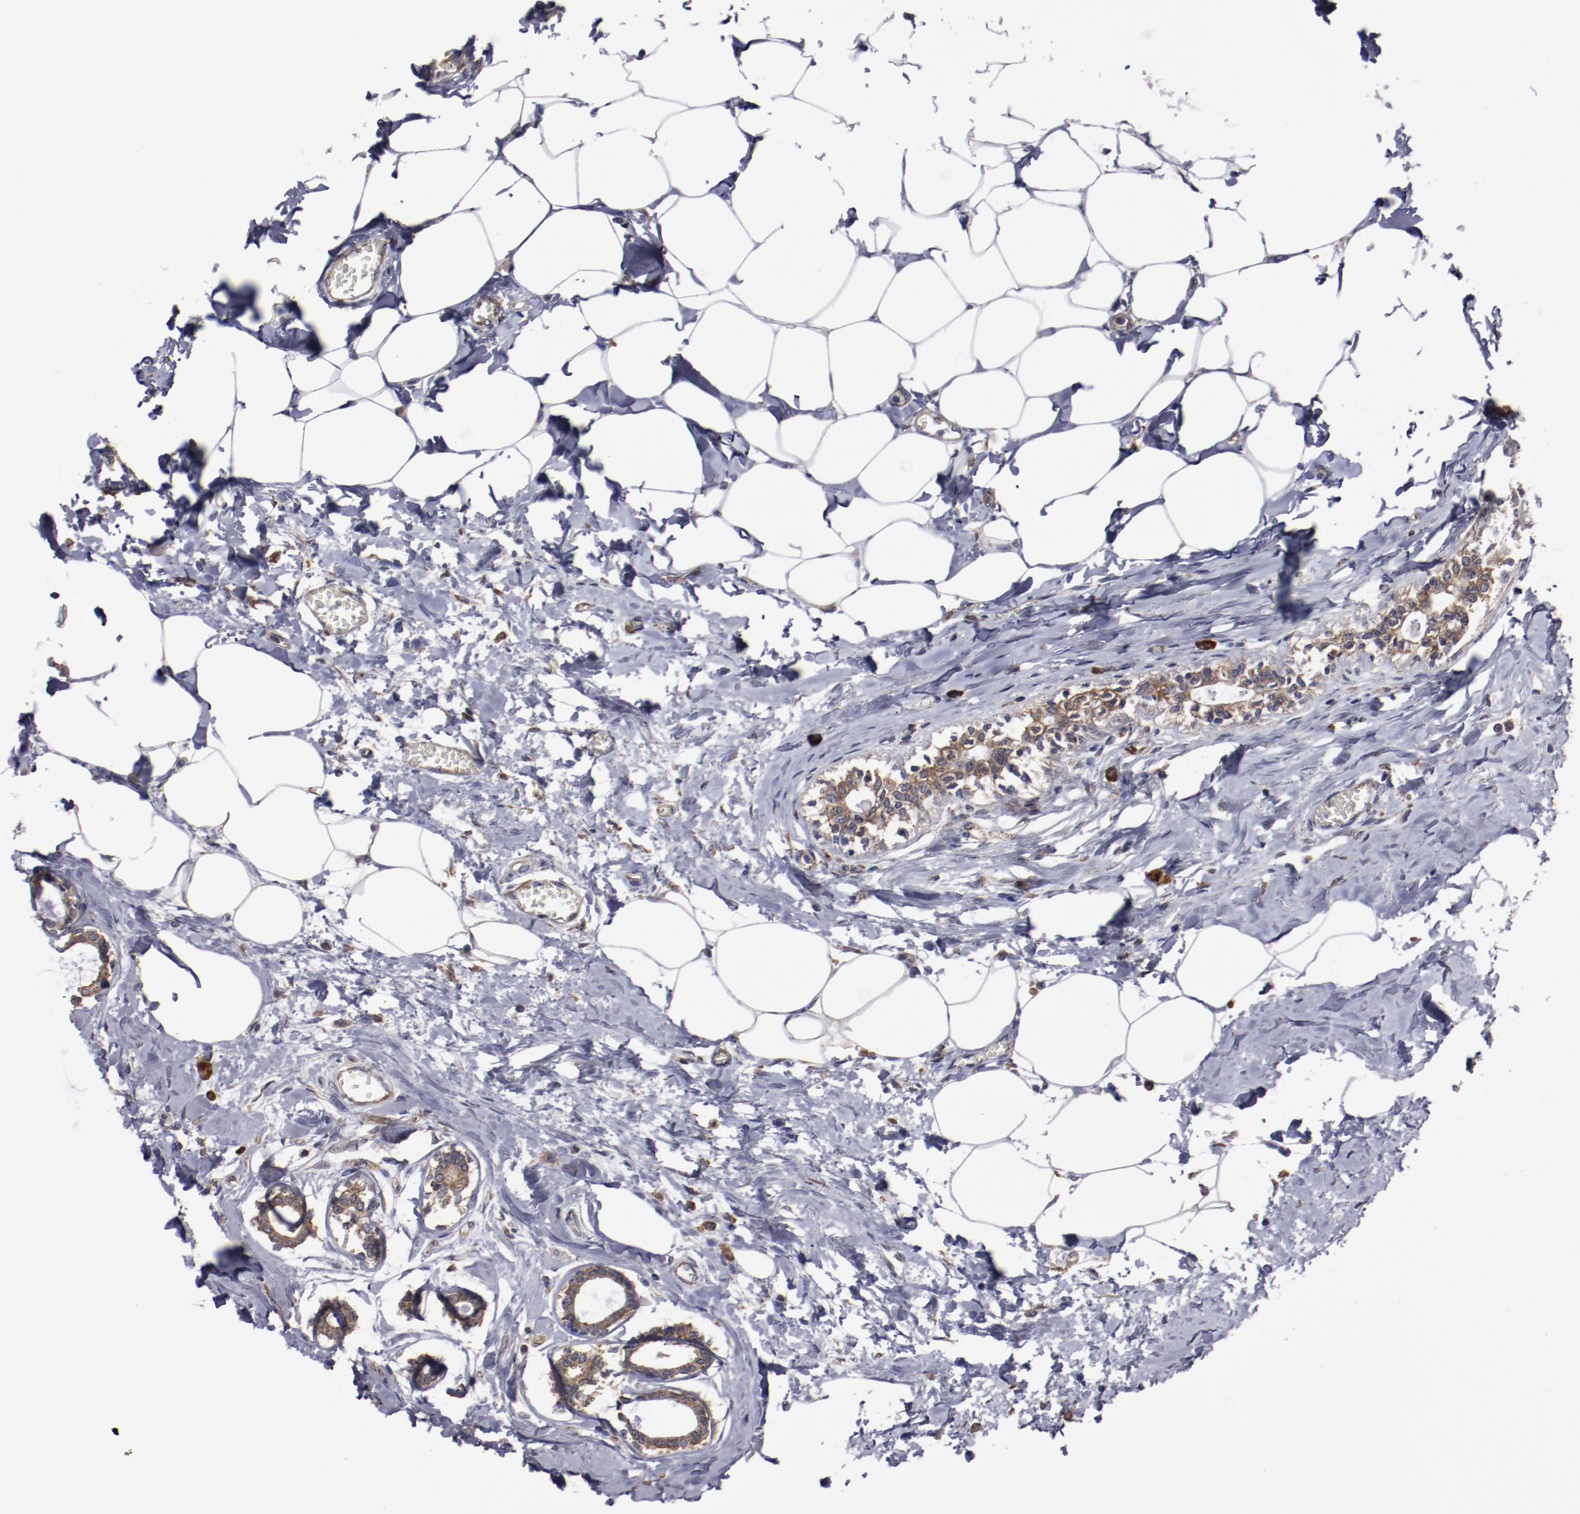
{"staining": {"intensity": "strong", "quantity": ">75%", "location": "cytoplasmic/membranous"}, "tissue": "breast cancer", "cell_type": "Tumor cells", "image_type": "cancer", "snomed": [{"axis": "morphology", "description": "Lobular carcinoma"}, {"axis": "topography", "description": "Breast"}], "caption": "A high-resolution photomicrograph shows IHC staining of breast cancer, which displays strong cytoplasmic/membranous staining in approximately >75% of tumor cells.", "gene": "RPS4Y1", "patient": {"sex": "female", "age": 51}}